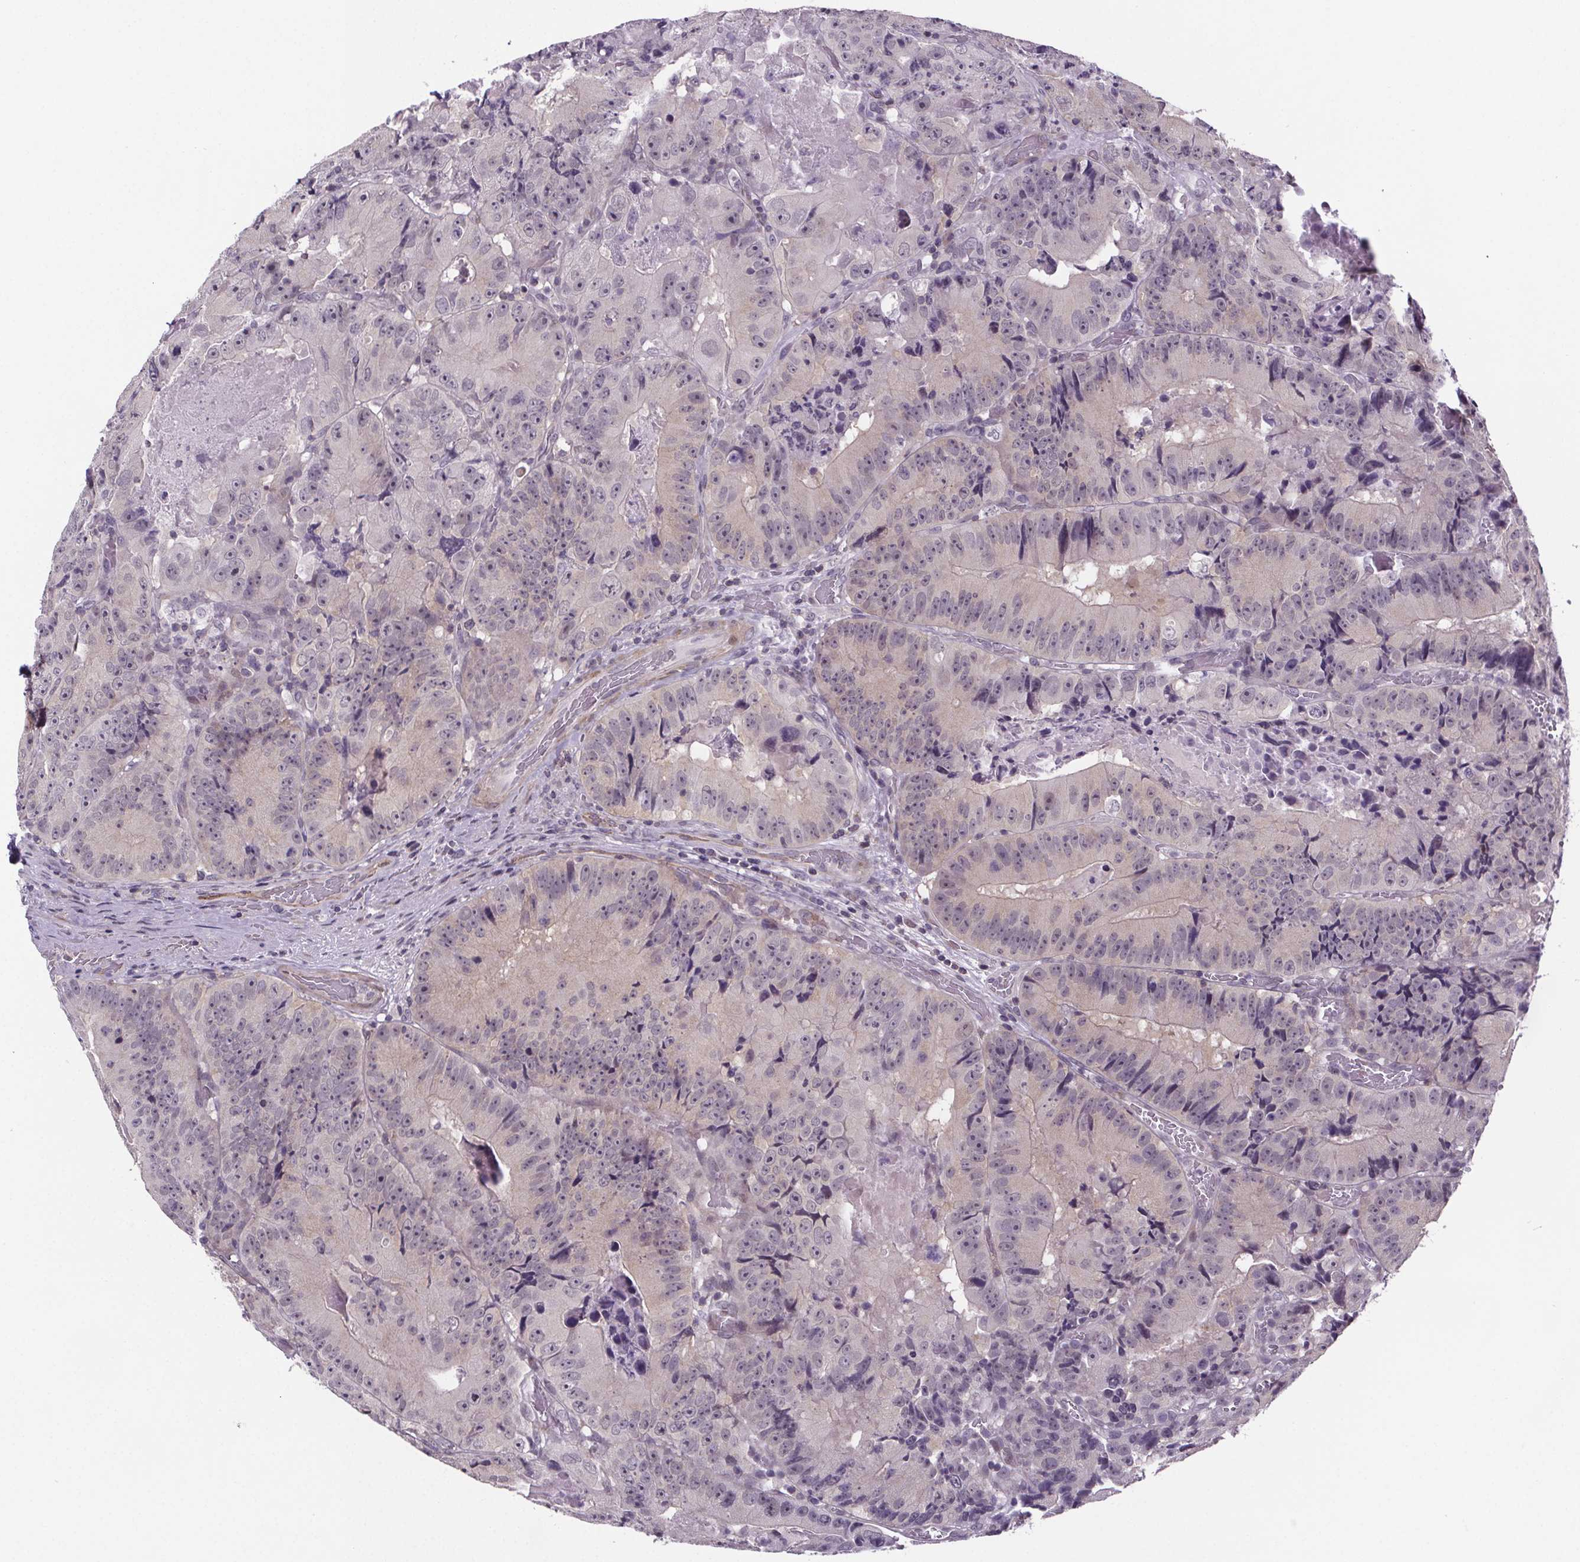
{"staining": {"intensity": "negative", "quantity": "none", "location": "none"}, "tissue": "colorectal cancer", "cell_type": "Tumor cells", "image_type": "cancer", "snomed": [{"axis": "morphology", "description": "Adenocarcinoma, NOS"}, {"axis": "topography", "description": "Colon"}], "caption": "Micrograph shows no significant protein staining in tumor cells of colorectal cancer (adenocarcinoma).", "gene": "TTC12", "patient": {"sex": "female", "age": 86}}